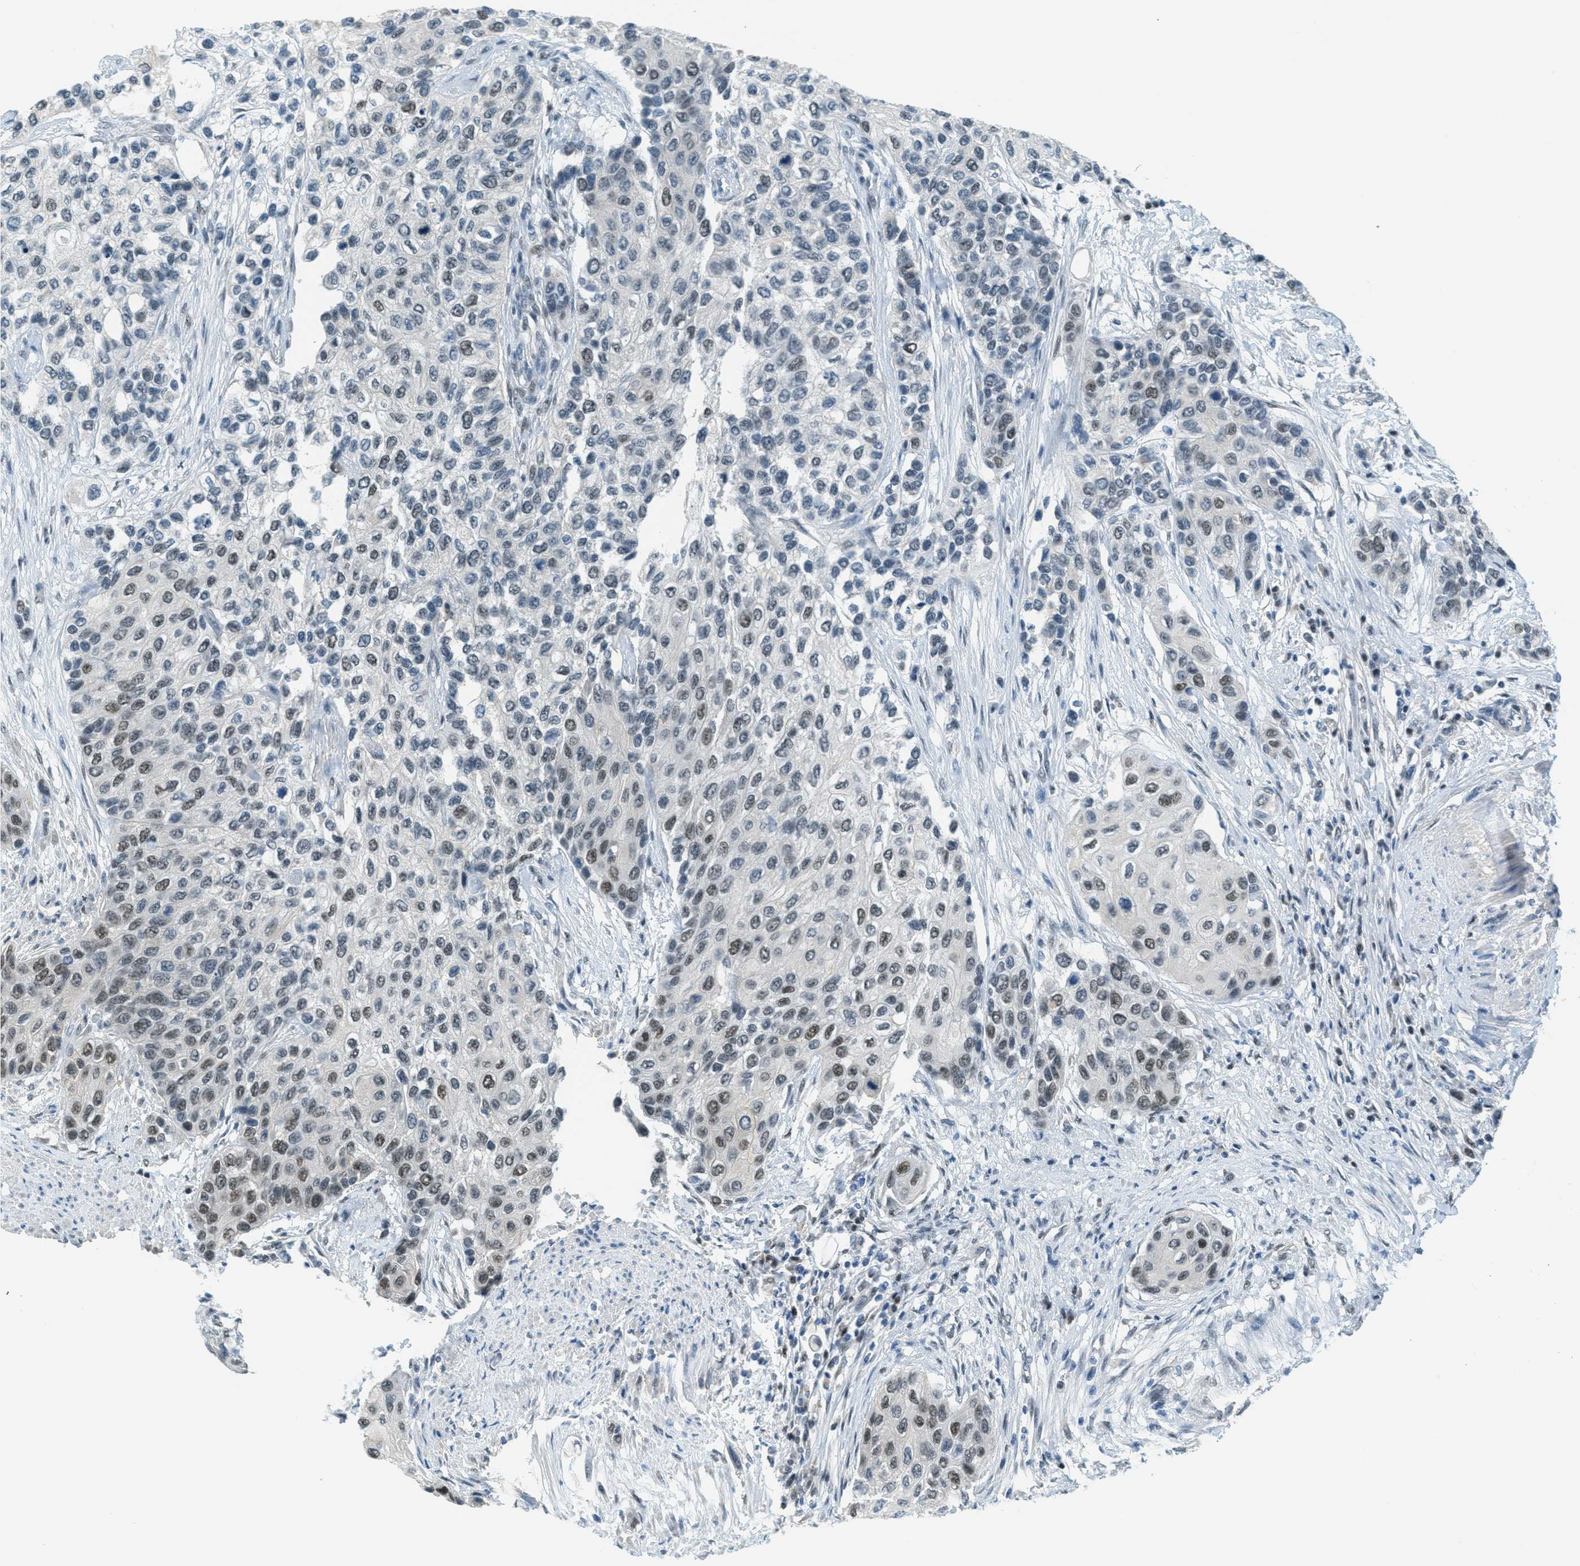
{"staining": {"intensity": "moderate", "quantity": "25%-75%", "location": "nuclear"}, "tissue": "urothelial cancer", "cell_type": "Tumor cells", "image_type": "cancer", "snomed": [{"axis": "morphology", "description": "Urothelial carcinoma, High grade"}, {"axis": "topography", "description": "Urinary bladder"}], "caption": "High-grade urothelial carcinoma stained with DAB IHC displays medium levels of moderate nuclear expression in approximately 25%-75% of tumor cells.", "gene": "TCF3", "patient": {"sex": "female", "age": 56}}